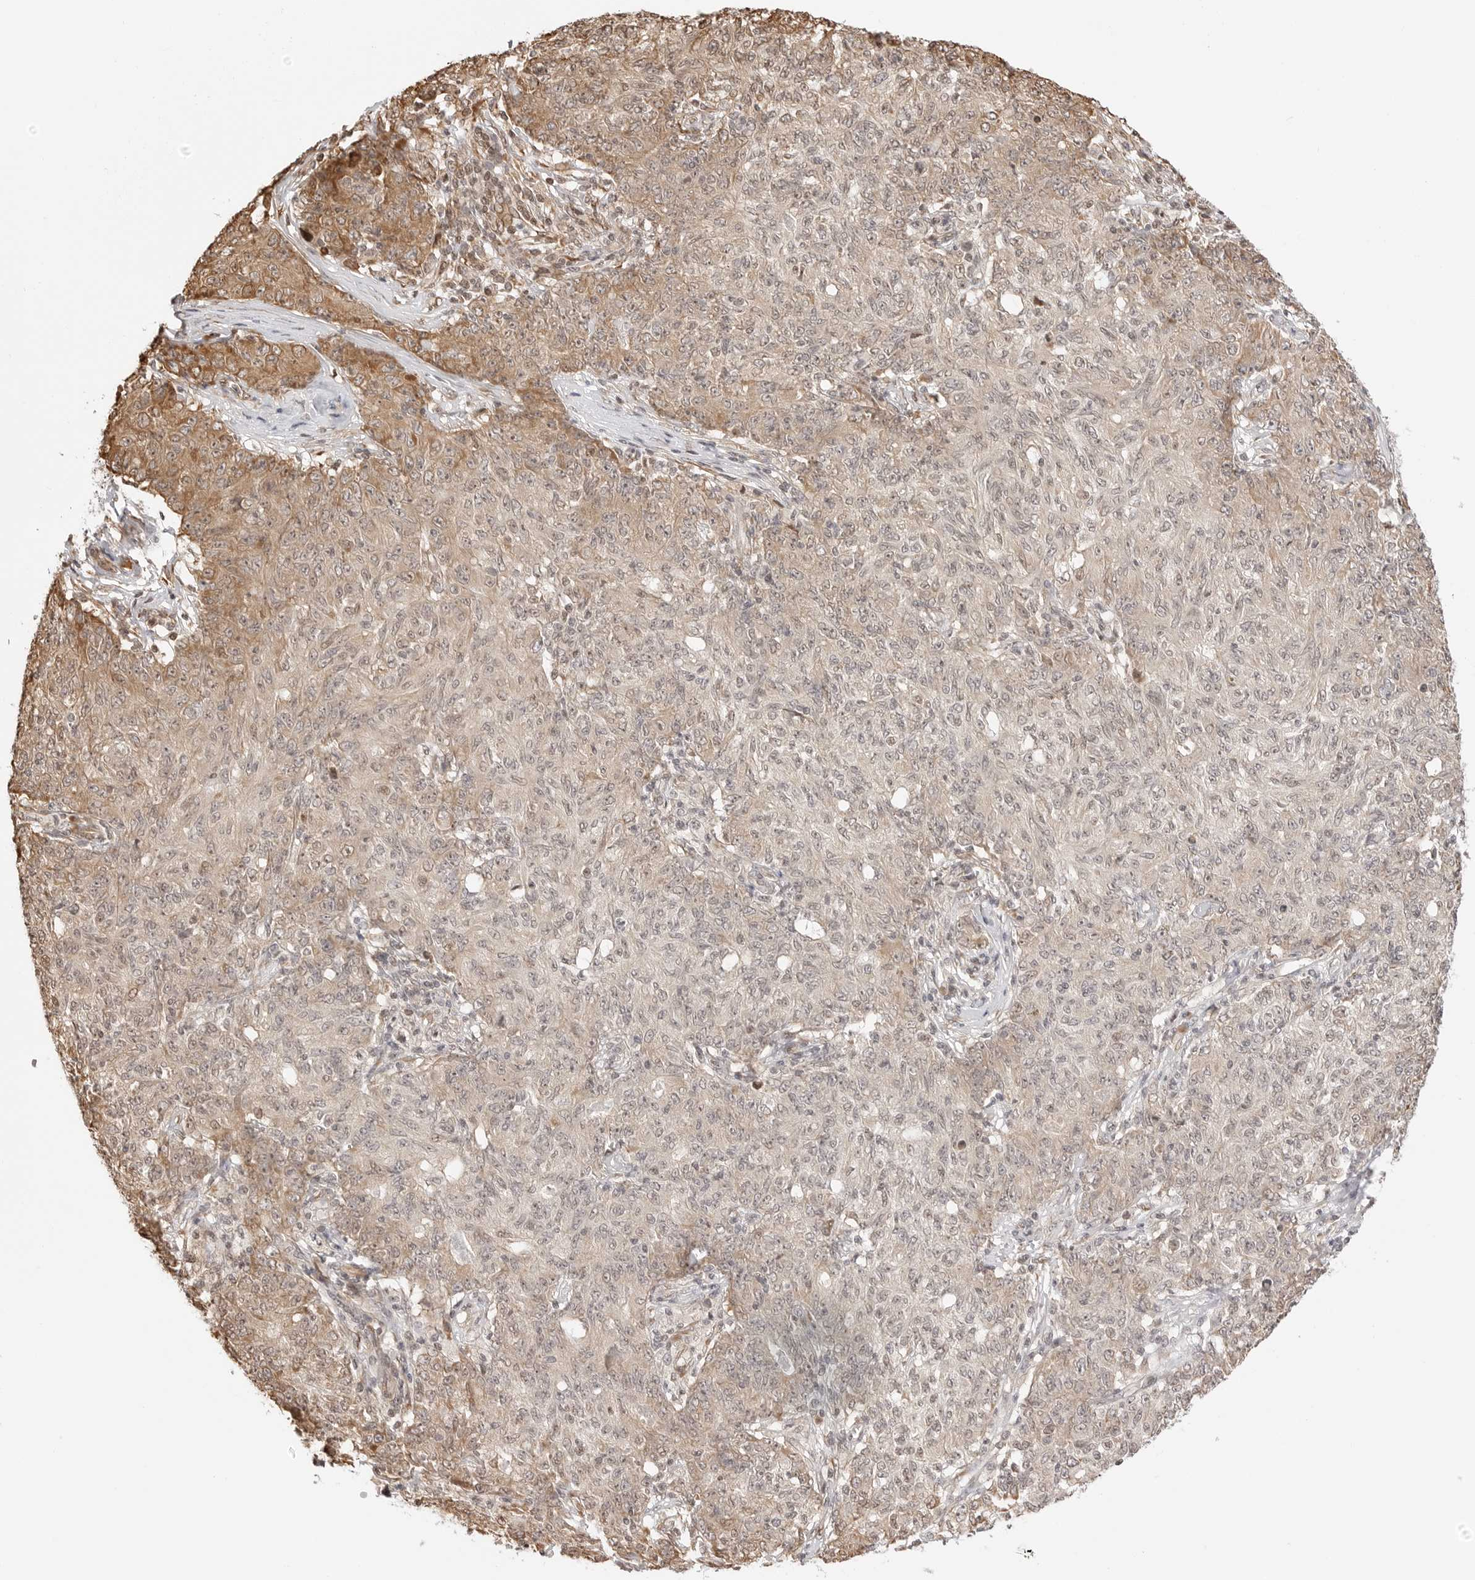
{"staining": {"intensity": "moderate", "quantity": "<25%", "location": "cytoplasmic/membranous"}, "tissue": "ovarian cancer", "cell_type": "Tumor cells", "image_type": "cancer", "snomed": [{"axis": "morphology", "description": "Carcinoma, endometroid"}, {"axis": "topography", "description": "Ovary"}], "caption": "DAB immunohistochemical staining of ovarian cancer (endometroid carcinoma) displays moderate cytoplasmic/membranous protein expression in approximately <25% of tumor cells. The staining is performed using DAB brown chromogen to label protein expression. The nuclei are counter-stained blue using hematoxylin.", "gene": "FKBP14", "patient": {"sex": "female", "age": 42}}